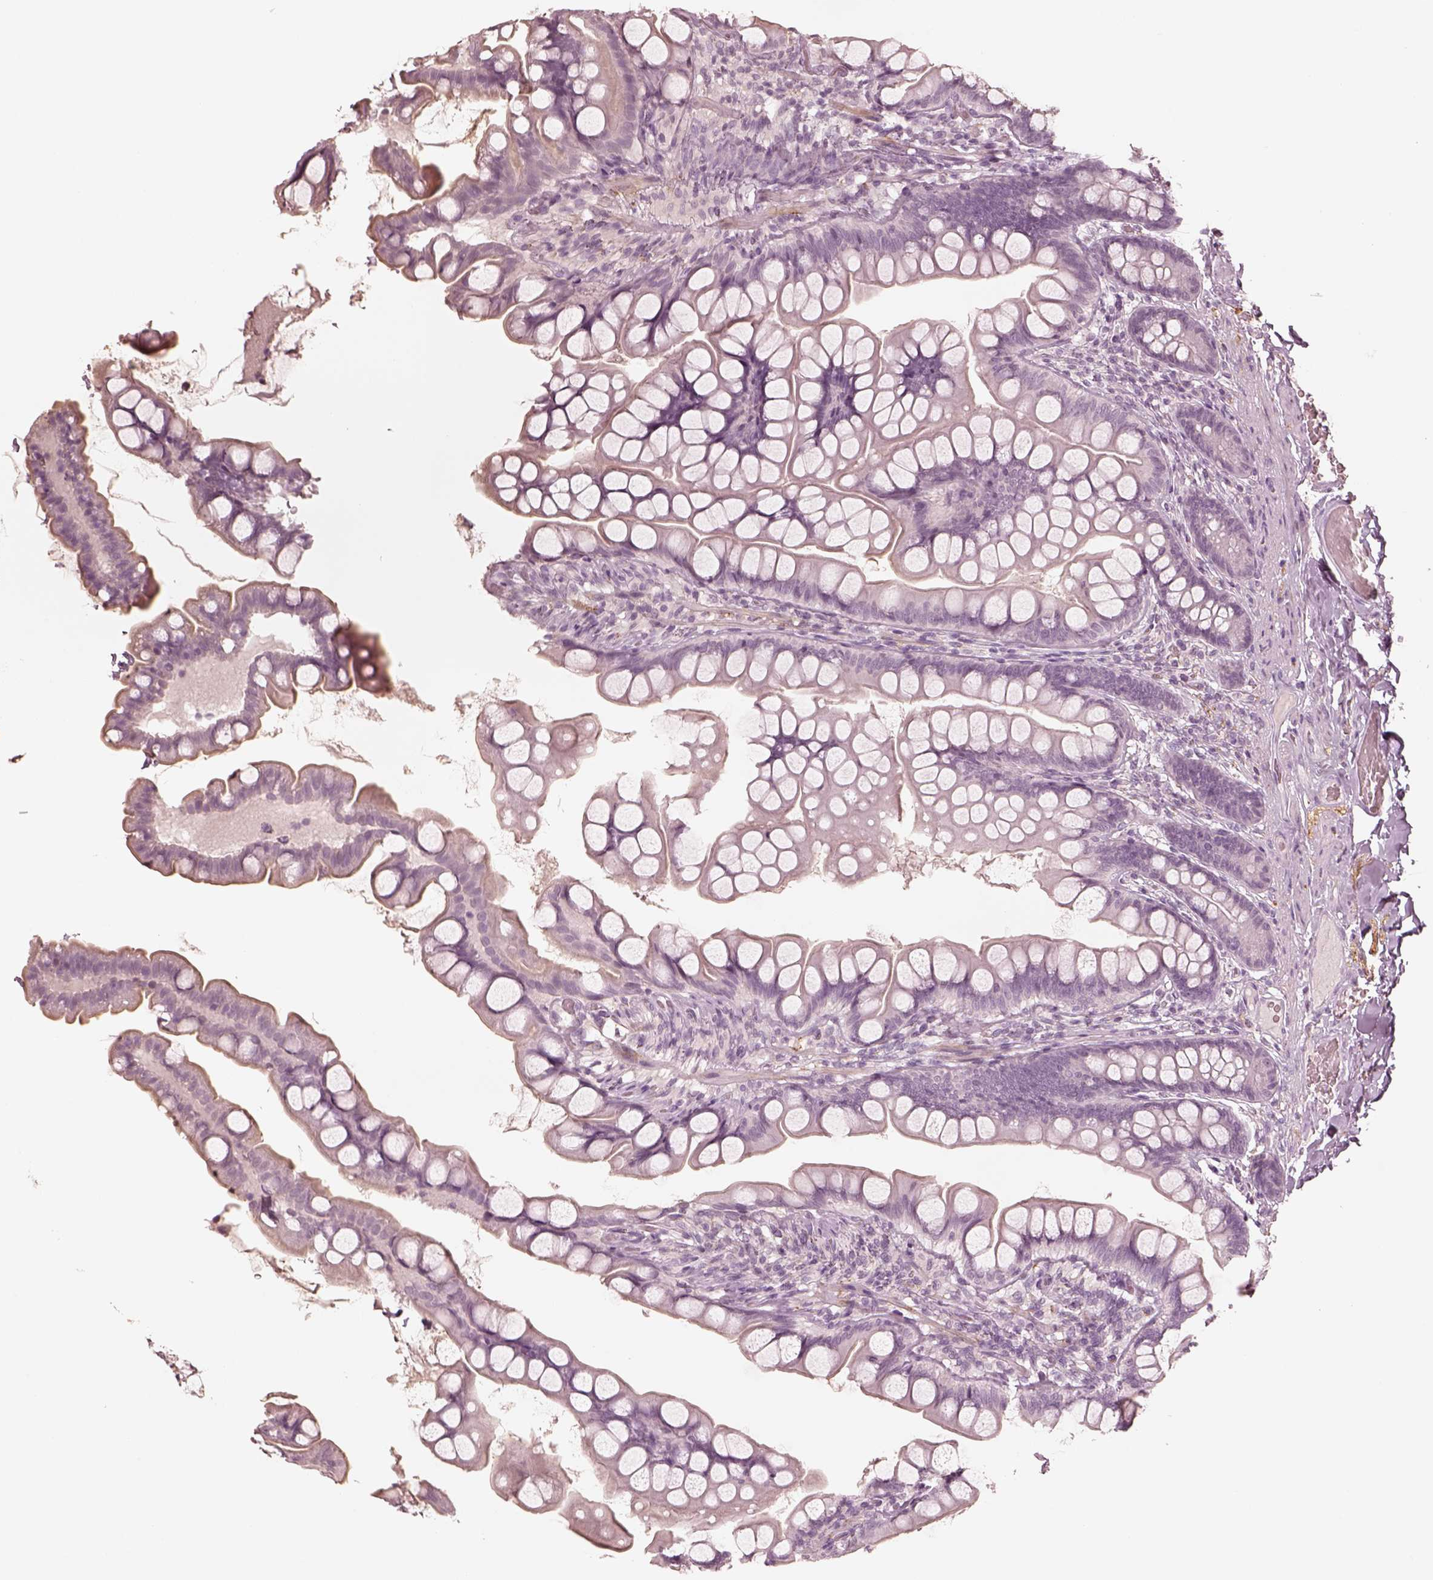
{"staining": {"intensity": "negative", "quantity": "none", "location": "none"}, "tissue": "small intestine", "cell_type": "Glandular cells", "image_type": "normal", "snomed": [{"axis": "morphology", "description": "Normal tissue, NOS"}, {"axis": "topography", "description": "Small intestine"}], "caption": "Immunohistochemical staining of normal small intestine exhibits no significant positivity in glandular cells.", "gene": "DNAAF9", "patient": {"sex": "male", "age": 70}}